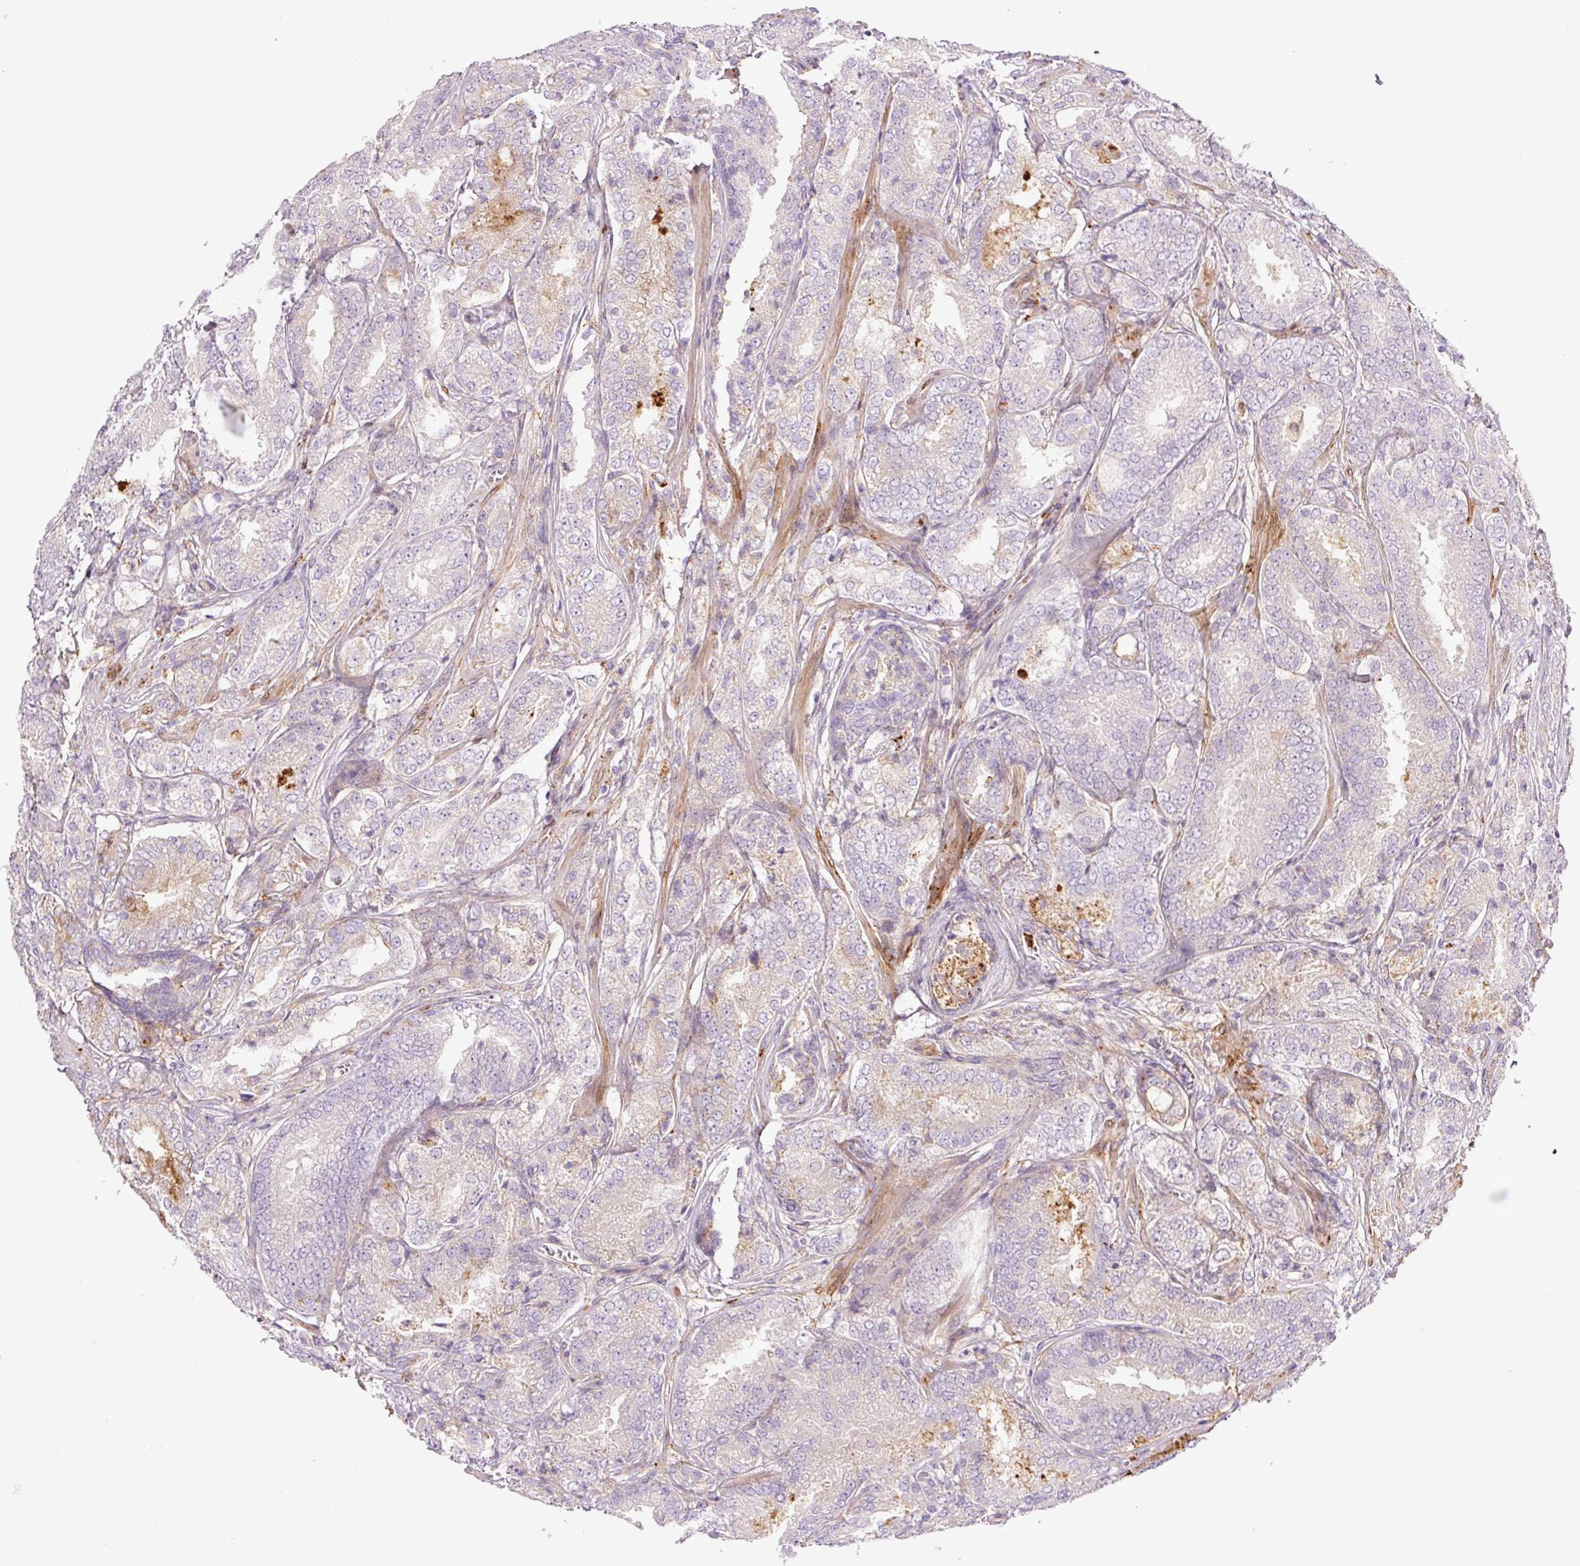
{"staining": {"intensity": "negative", "quantity": "none", "location": "none"}, "tissue": "prostate cancer", "cell_type": "Tumor cells", "image_type": "cancer", "snomed": [{"axis": "morphology", "description": "Adenocarcinoma, High grade"}, {"axis": "topography", "description": "Prostate"}], "caption": "This is an IHC histopathology image of human high-grade adenocarcinoma (prostate). There is no expression in tumor cells.", "gene": "SH2D6", "patient": {"sex": "male", "age": 63}}